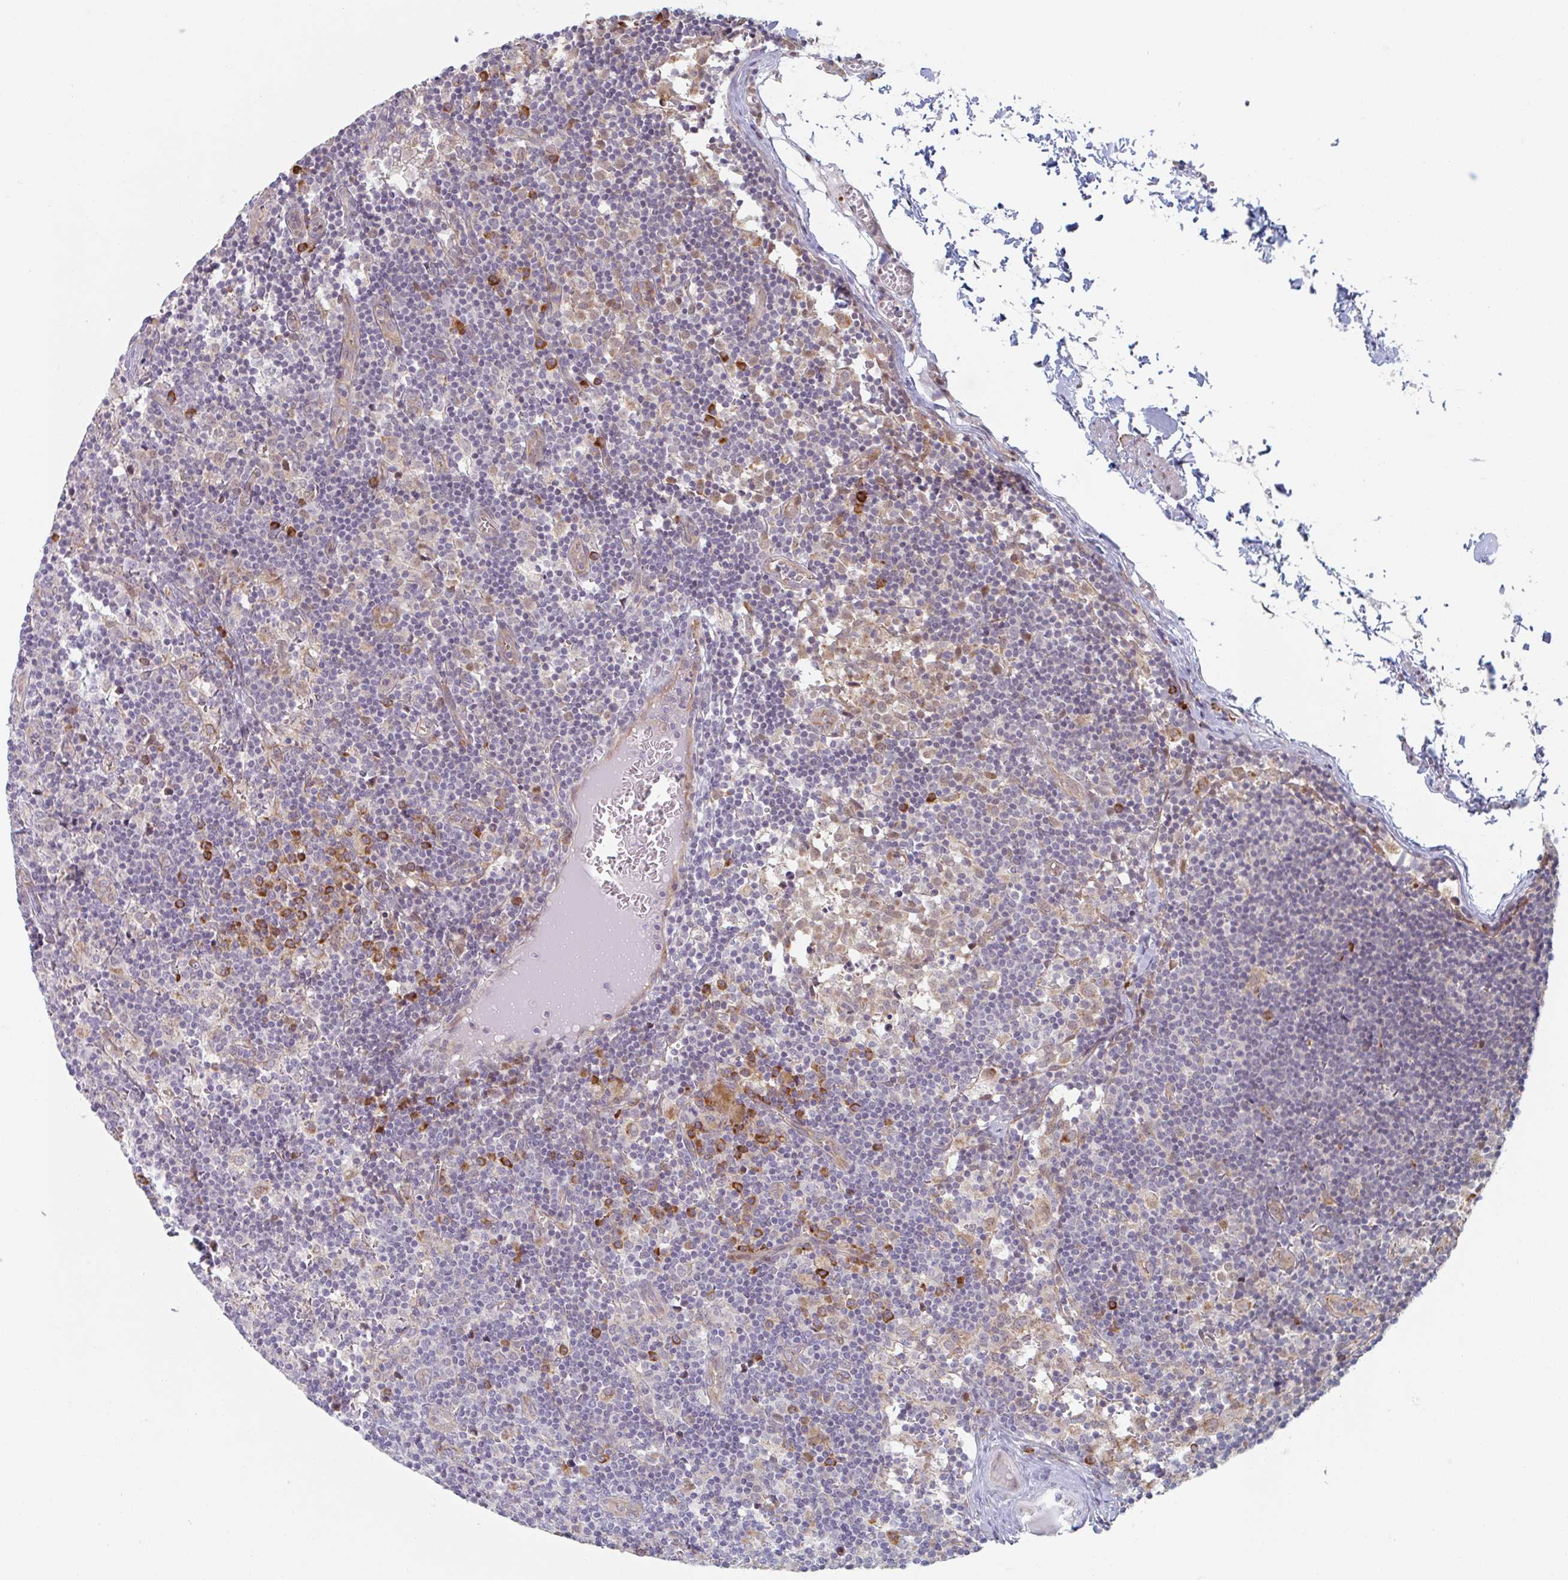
{"staining": {"intensity": "strong", "quantity": "<25%", "location": "cytoplasmic/membranous"}, "tissue": "lymph node", "cell_type": "Germinal center cells", "image_type": "normal", "snomed": [{"axis": "morphology", "description": "Normal tissue, NOS"}, {"axis": "topography", "description": "Lymph node"}], "caption": "Lymph node stained for a protein (brown) displays strong cytoplasmic/membranous positive staining in approximately <25% of germinal center cells.", "gene": "TRAPPC10", "patient": {"sex": "female", "age": 45}}